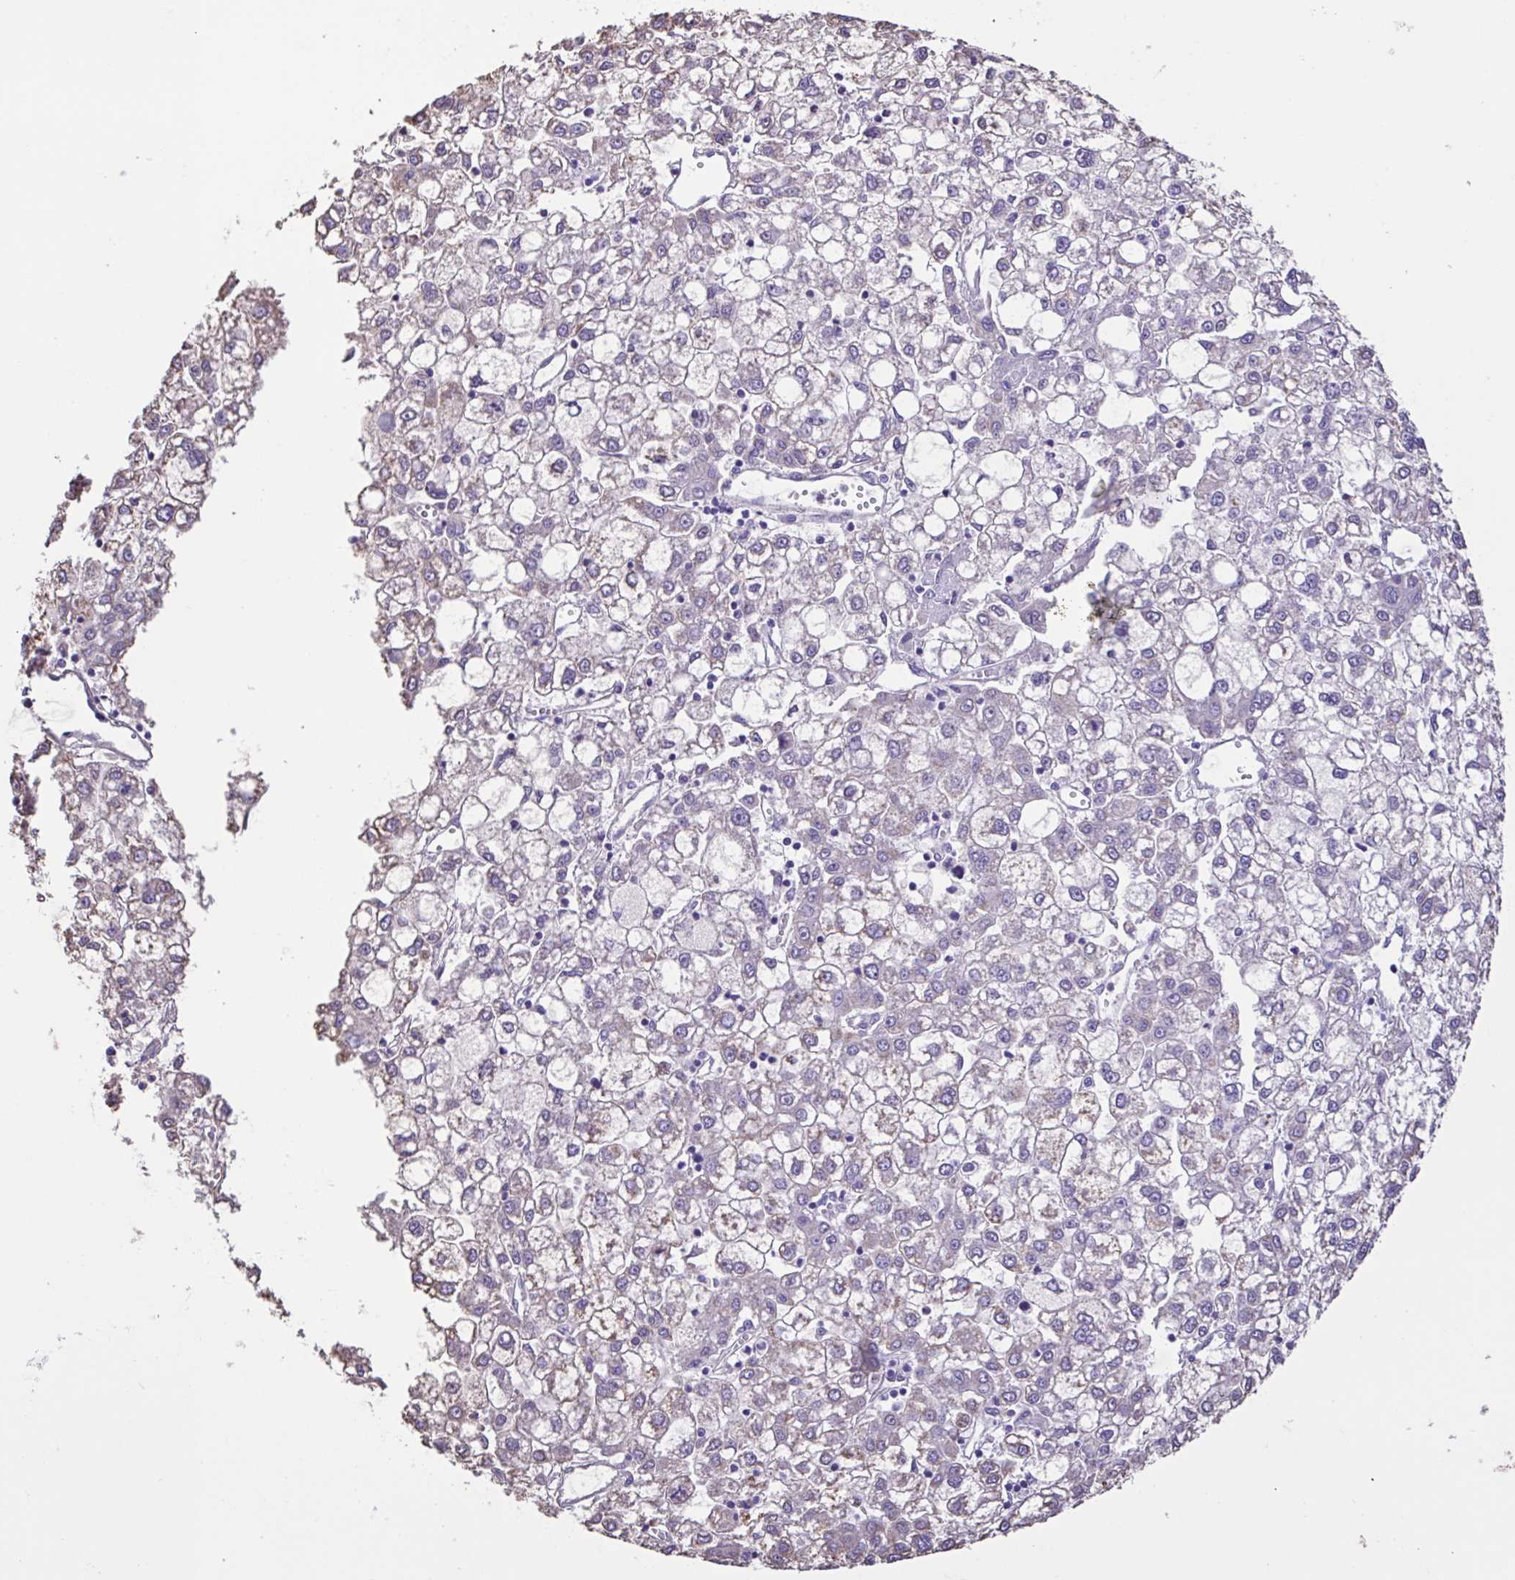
{"staining": {"intensity": "negative", "quantity": "none", "location": "none"}, "tissue": "liver cancer", "cell_type": "Tumor cells", "image_type": "cancer", "snomed": [{"axis": "morphology", "description": "Carcinoma, Hepatocellular, NOS"}, {"axis": "topography", "description": "Liver"}], "caption": "Immunohistochemistry of human liver cancer displays no positivity in tumor cells. (DAB (3,3'-diaminobenzidine) immunohistochemistry (IHC), high magnification).", "gene": "CBY2", "patient": {"sex": "male", "age": 40}}